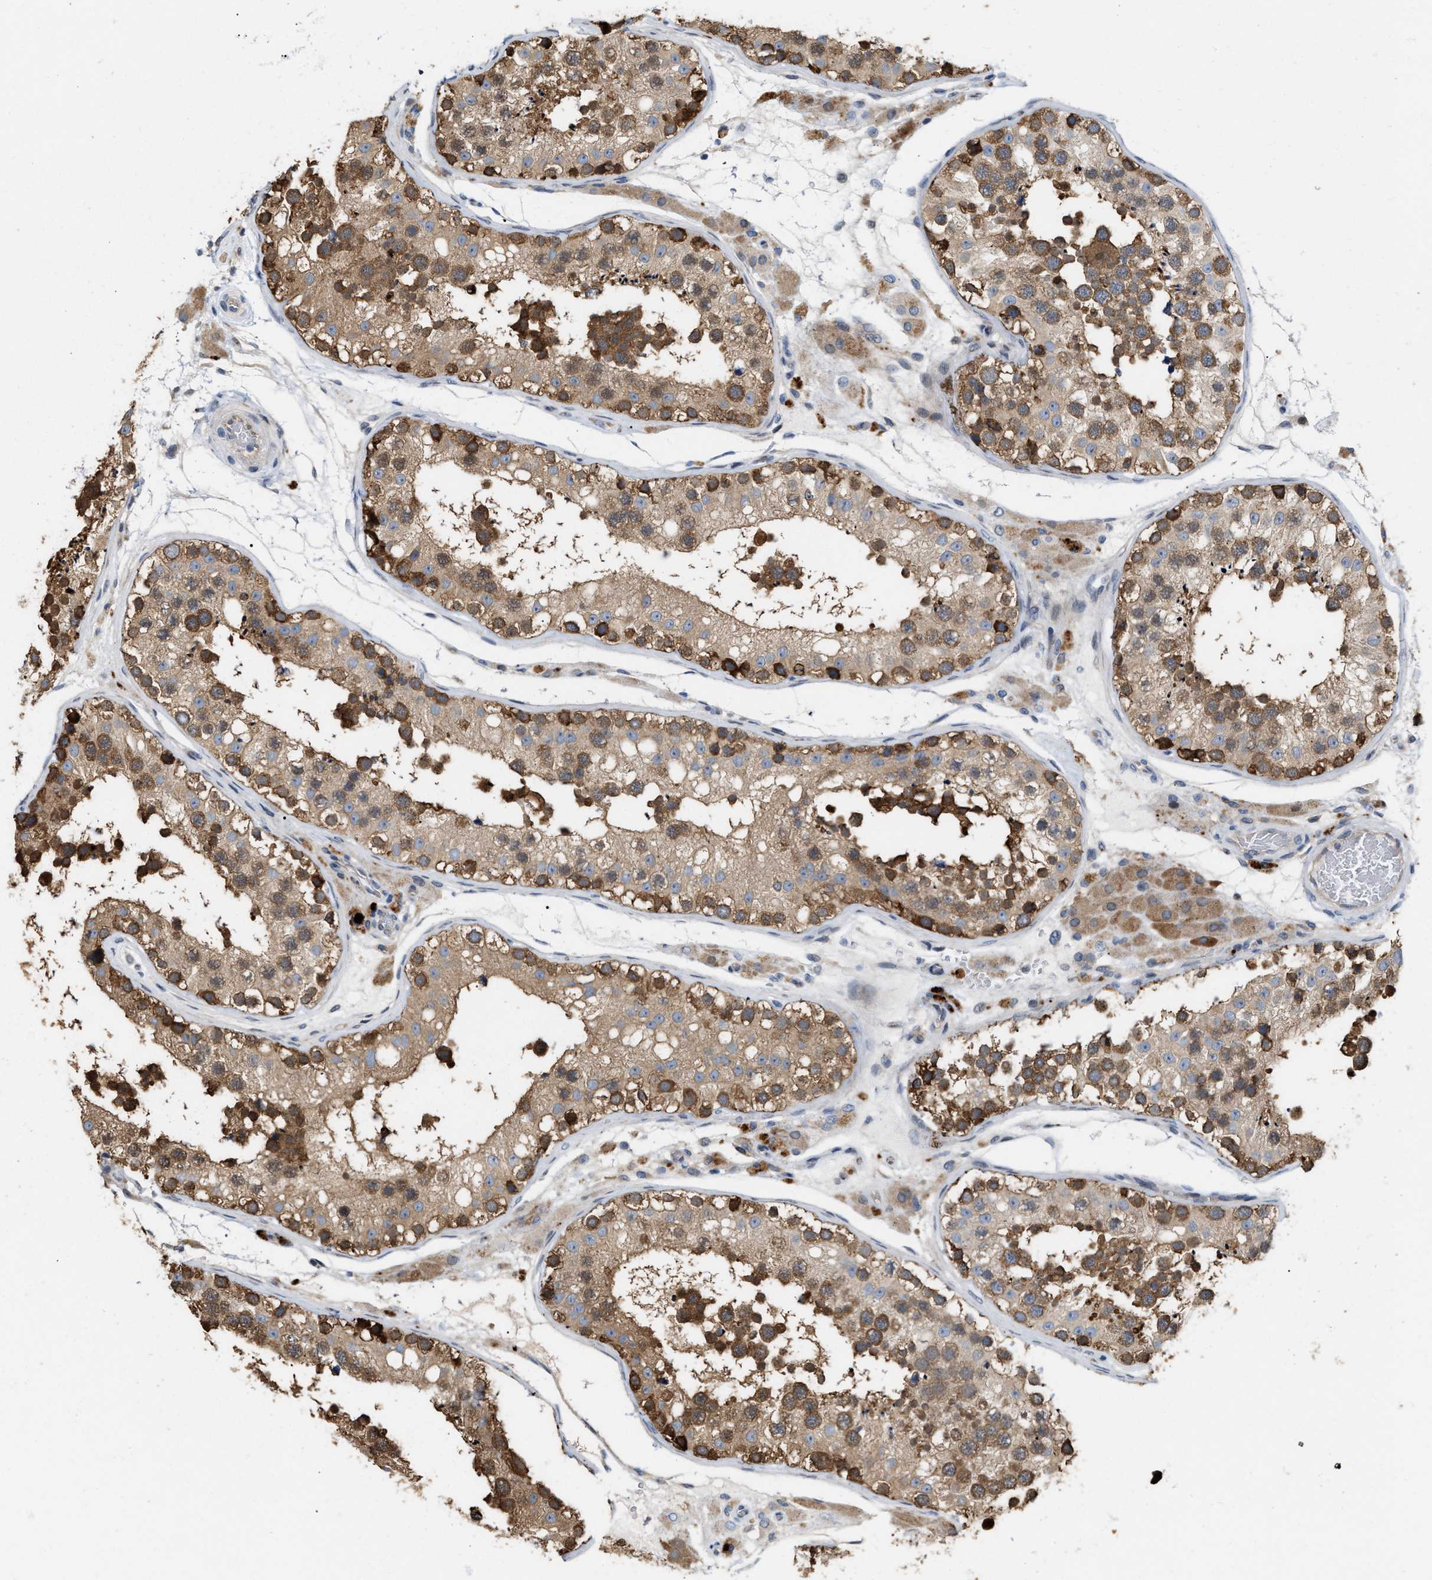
{"staining": {"intensity": "strong", "quantity": ">75%", "location": "cytoplasmic/membranous"}, "tissue": "testis", "cell_type": "Cells in seminiferous ducts", "image_type": "normal", "snomed": [{"axis": "morphology", "description": "Normal tissue, NOS"}, {"axis": "topography", "description": "Testis"}], "caption": "Strong cytoplasmic/membranous protein staining is present in about >75% of cells in seminiferous ducts in testis.", "gene": "CSNK1A1", "patient": {"sex": "male", "age": 26}}